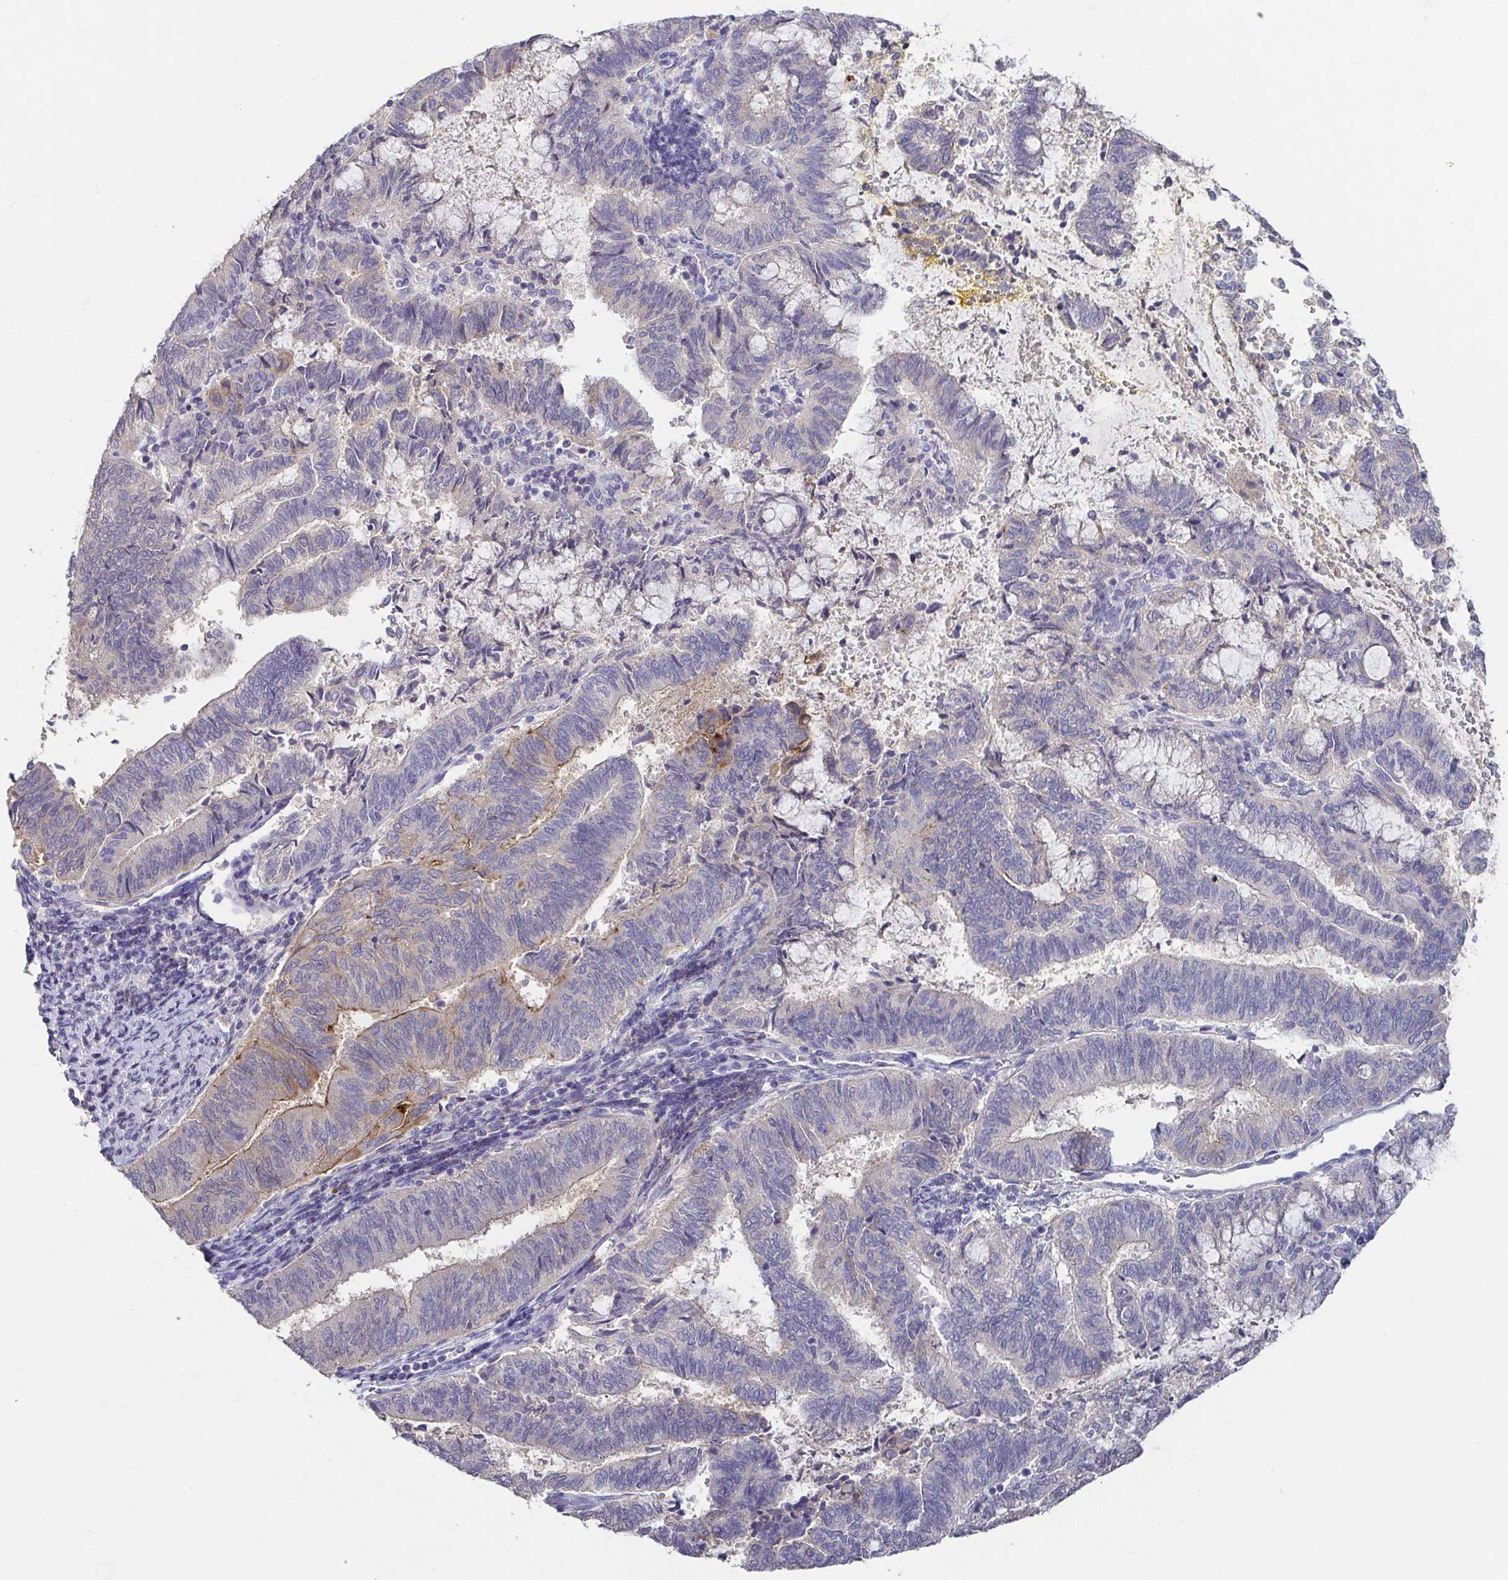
{"staining": {"intensity": "weak", "quantity": "<25%", "location": "cytoplasmic/membranous"}, "tissue": "endometrial cancer", "cell_type": "Tumor cells", "image_type": "cancer", "snomed": [{"axis": "morphology", "description": "Adenocarcinoma, NOS"}, {"axis": "topography", "description": "Endometrium"}], "caption": "Immunohistochemistry (IHC) micrograph of human endometrial adenocarcinoma stained for a protein (brown), which exhibits no positivity in tumor cells.", "gene": "RNASE7", "patient": {"sex": "female", "age": 65}}